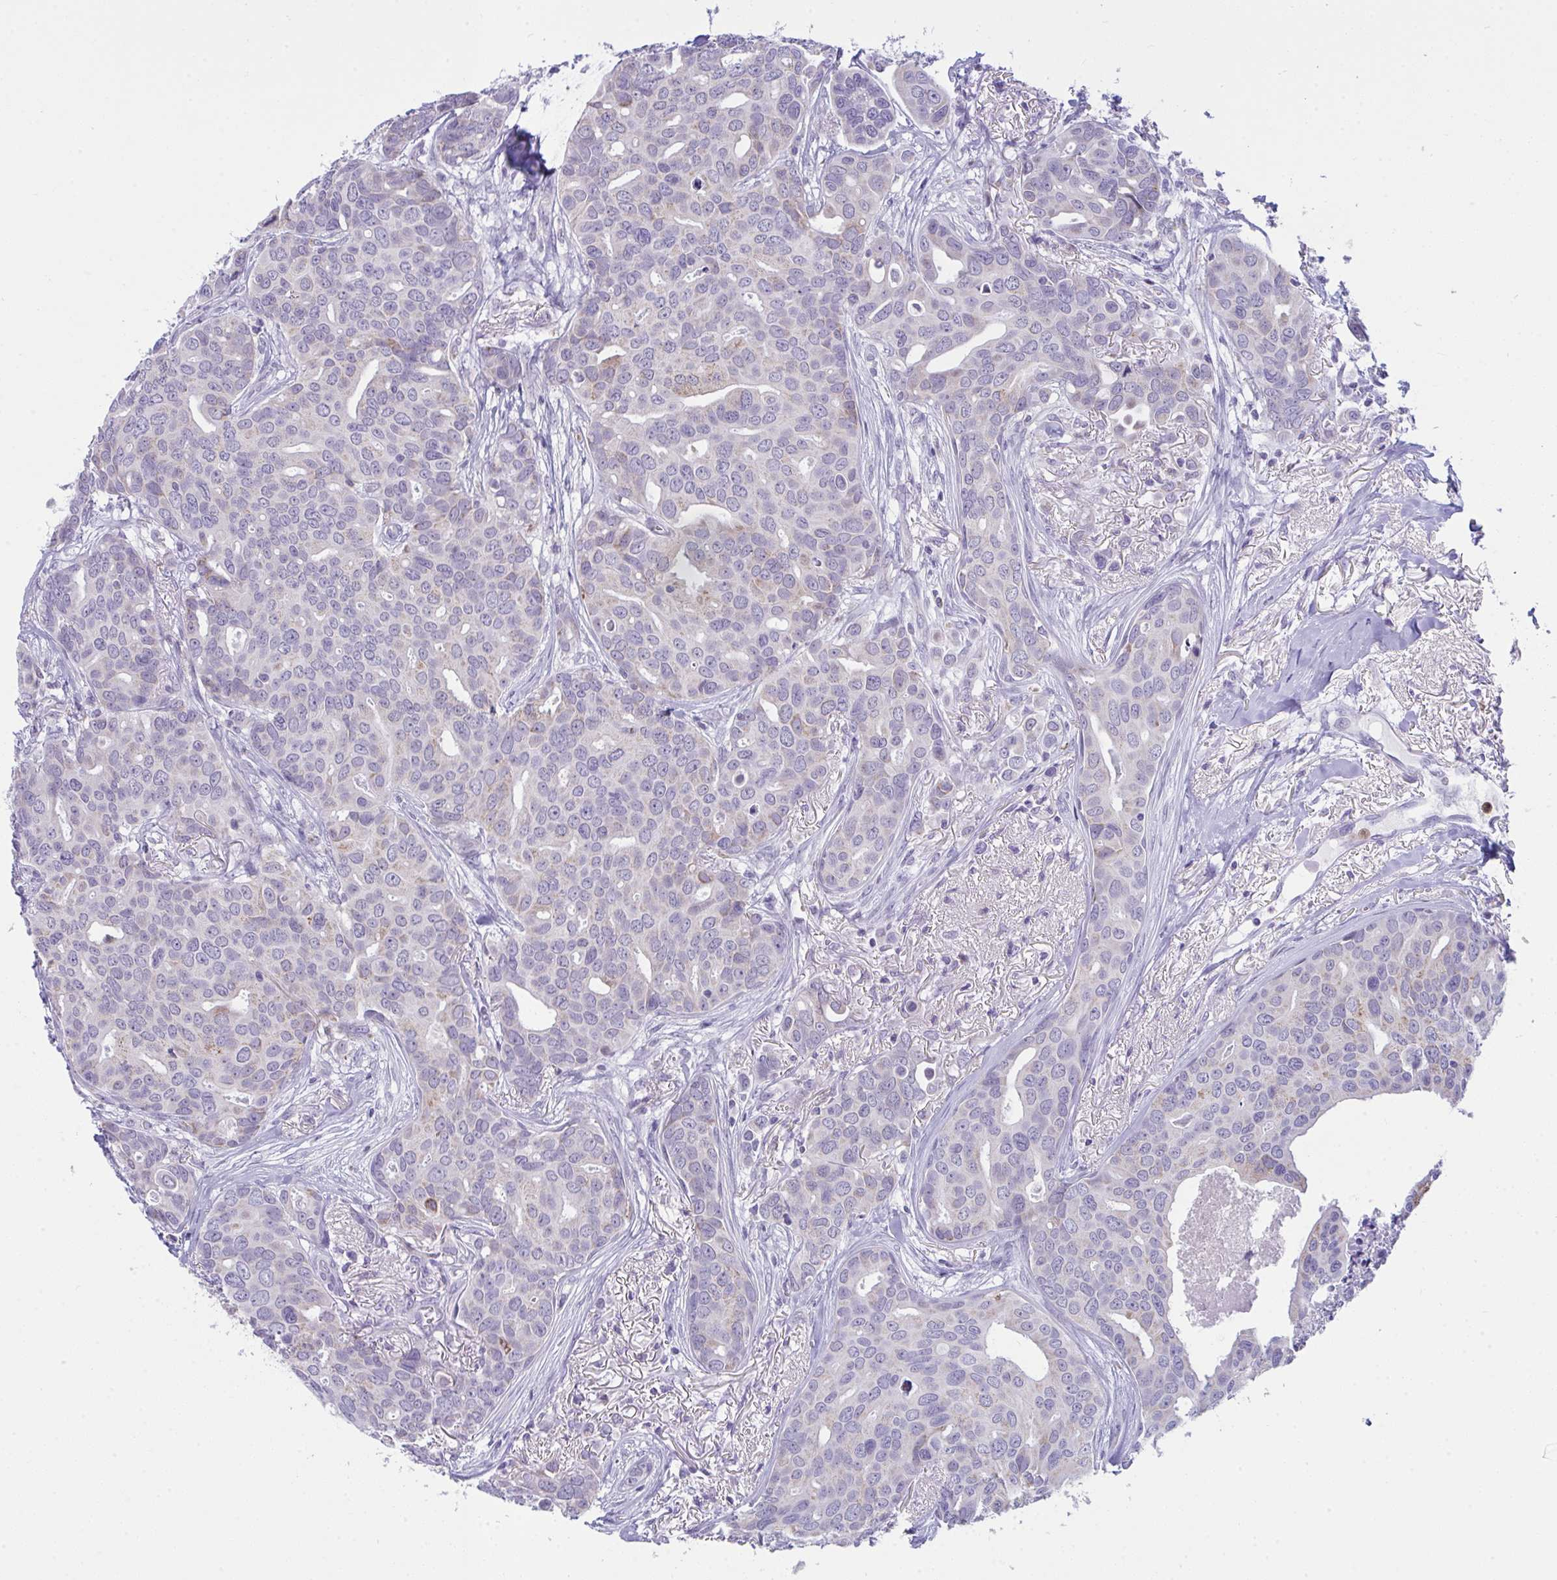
{"staining": {"intensity": "negative", "quantity": "none", "location": "none"}, "tissue": "breast cancer", "cell_type": "Tumor cells", "image_type": "cancer", "snomed": [{"axis": "morphology", "description": "Duct carcinoma"}, {"axis": "topography", "description": "Breast"}], "caption": "Tumor cells show no significant protein expression in breast infiltrating ductal carcinoma. The staining was performed using DAB to visualize the protein expression in brown, while the nuclei were stained in blue with hematoxylin (Magnification: 20x).", "gene": "PLA2G12B", "patient": {"sex": "female", "age": 54}}